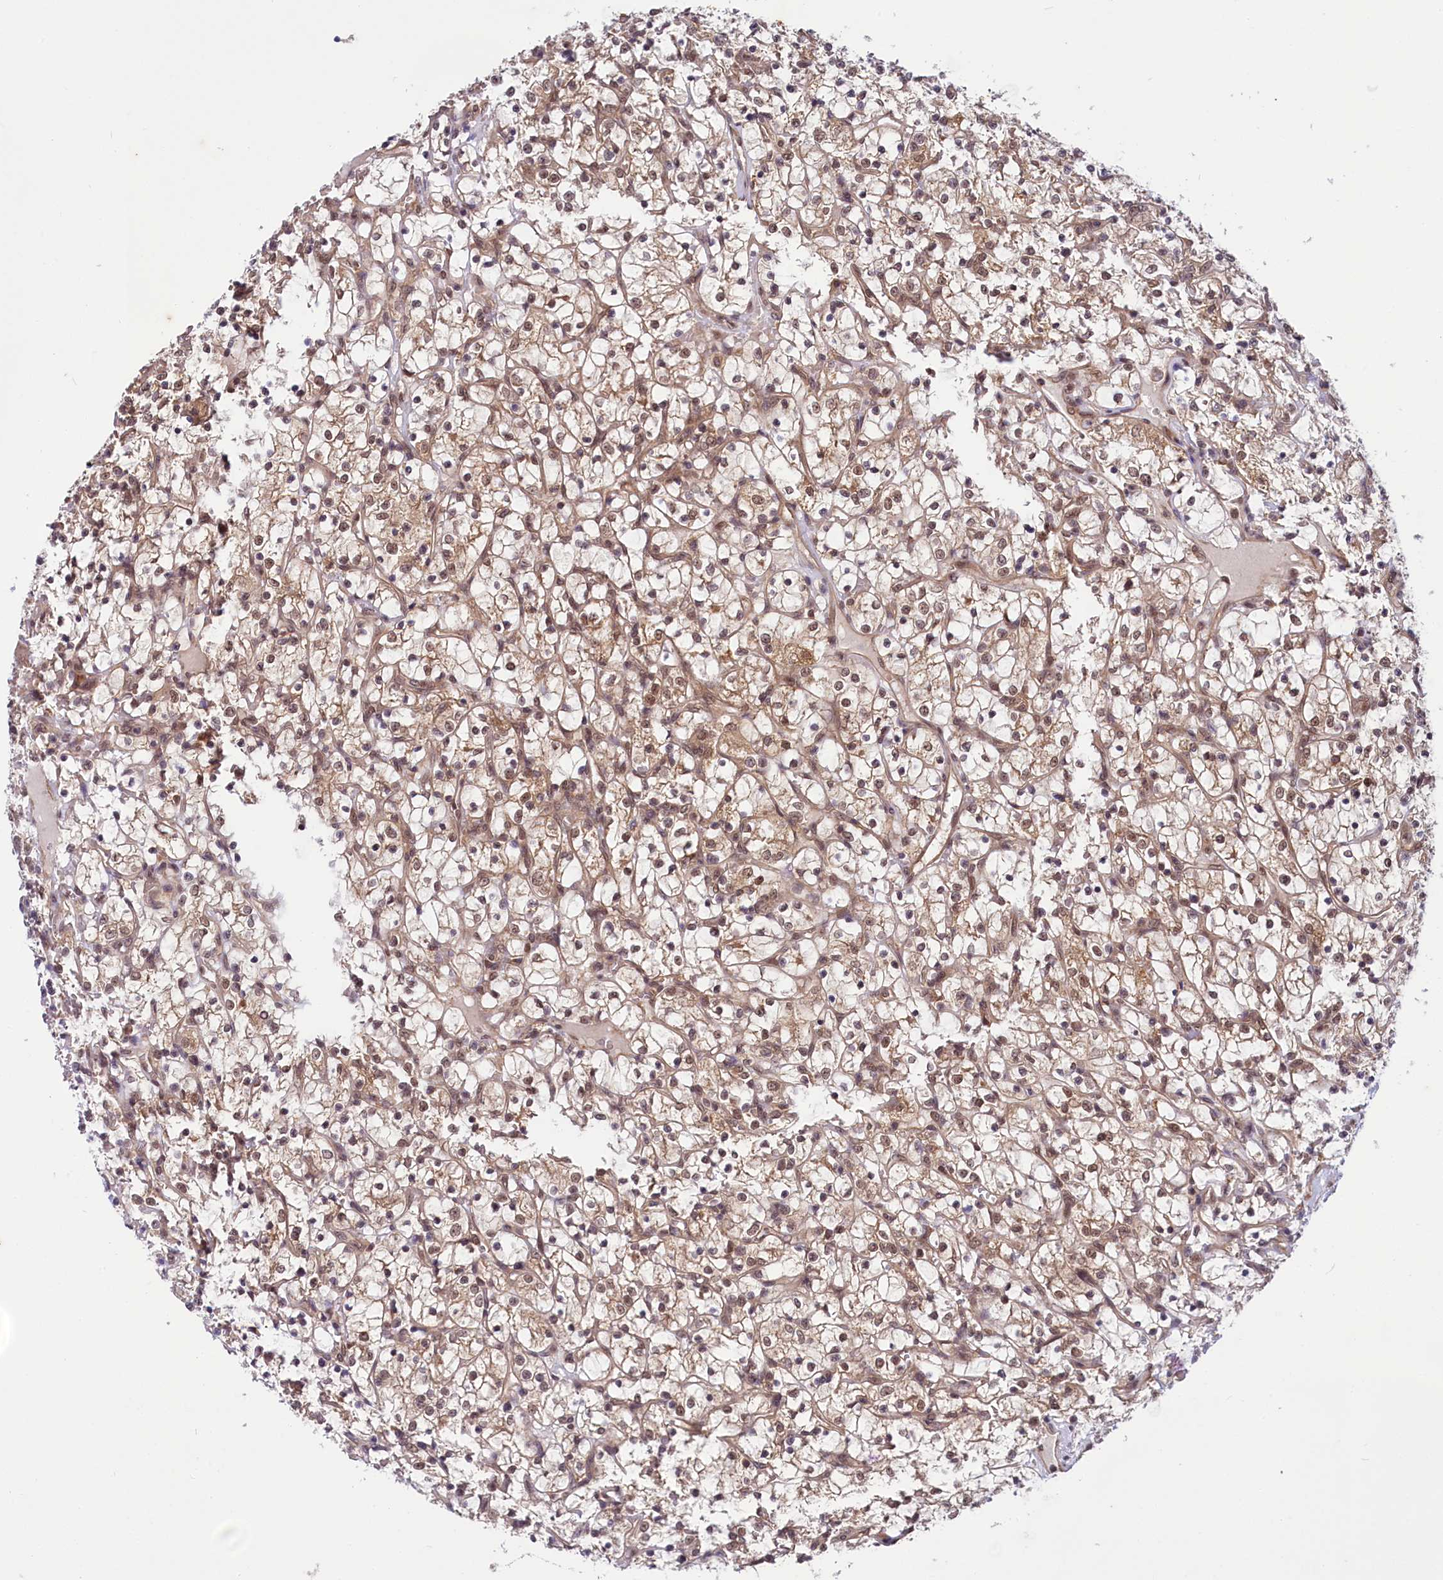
{"staining": {"intensity": "moderate", "quantity": ">75%", "location": "cytoplasmic/membranous,nuclear"}, "tissue": "renal cancer", "cell_type": "Tumor cells", "image_type": "cancer", "snomed": [{"axis": "morphology", "description": "Adenocarcinoma, NOS"}, {"axis": "topography", "description": "Kidney"}], "caption": "Adenocarcinoma (renal) was stained to show a protein in brown. There is medium levels of moderate cytoplasmic/membranous and nuclear expression in approximately >75% of tumor cells.", "gene": "UBE3A", "patient": {"sex": "female", "age": 69}}